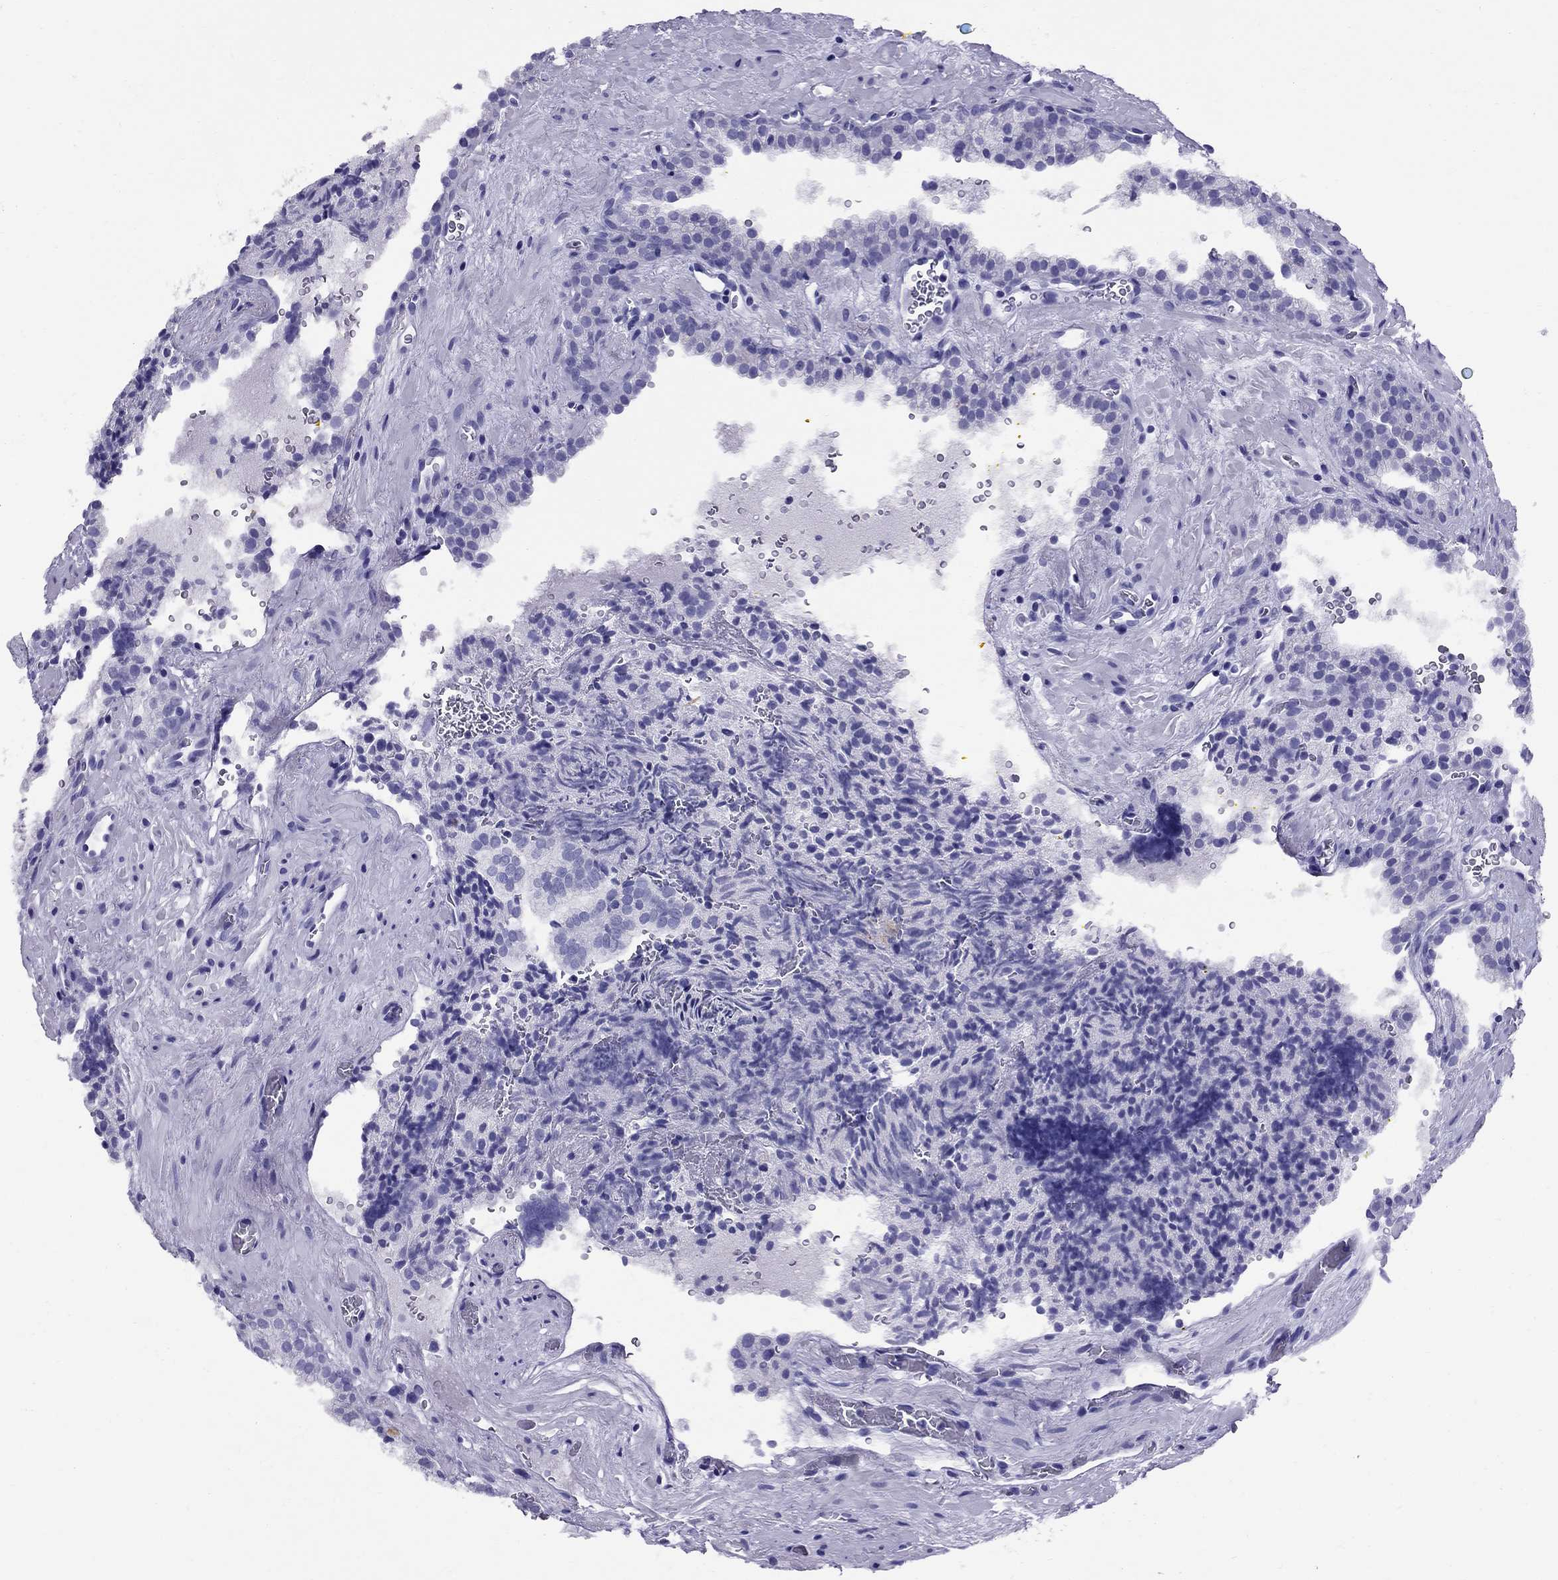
{"staining": {"intensity": "negative", "quantity": "none", "location": "none"}, "tissue": "prostate cancer", "cell_type": "Tumor cells", "image_type": "cancer", "snomed": [{"axis": "morphology", "description": "Adenocarcinoma, NOS"}, {"axis": "topography", "description": "Prostate"}], "caption": "Tumor cells are negative for protein expression in human adenocarcinoma (prostate).", "gene": "AVPR1B", "patient": {"sex": "male", "age": 66}}